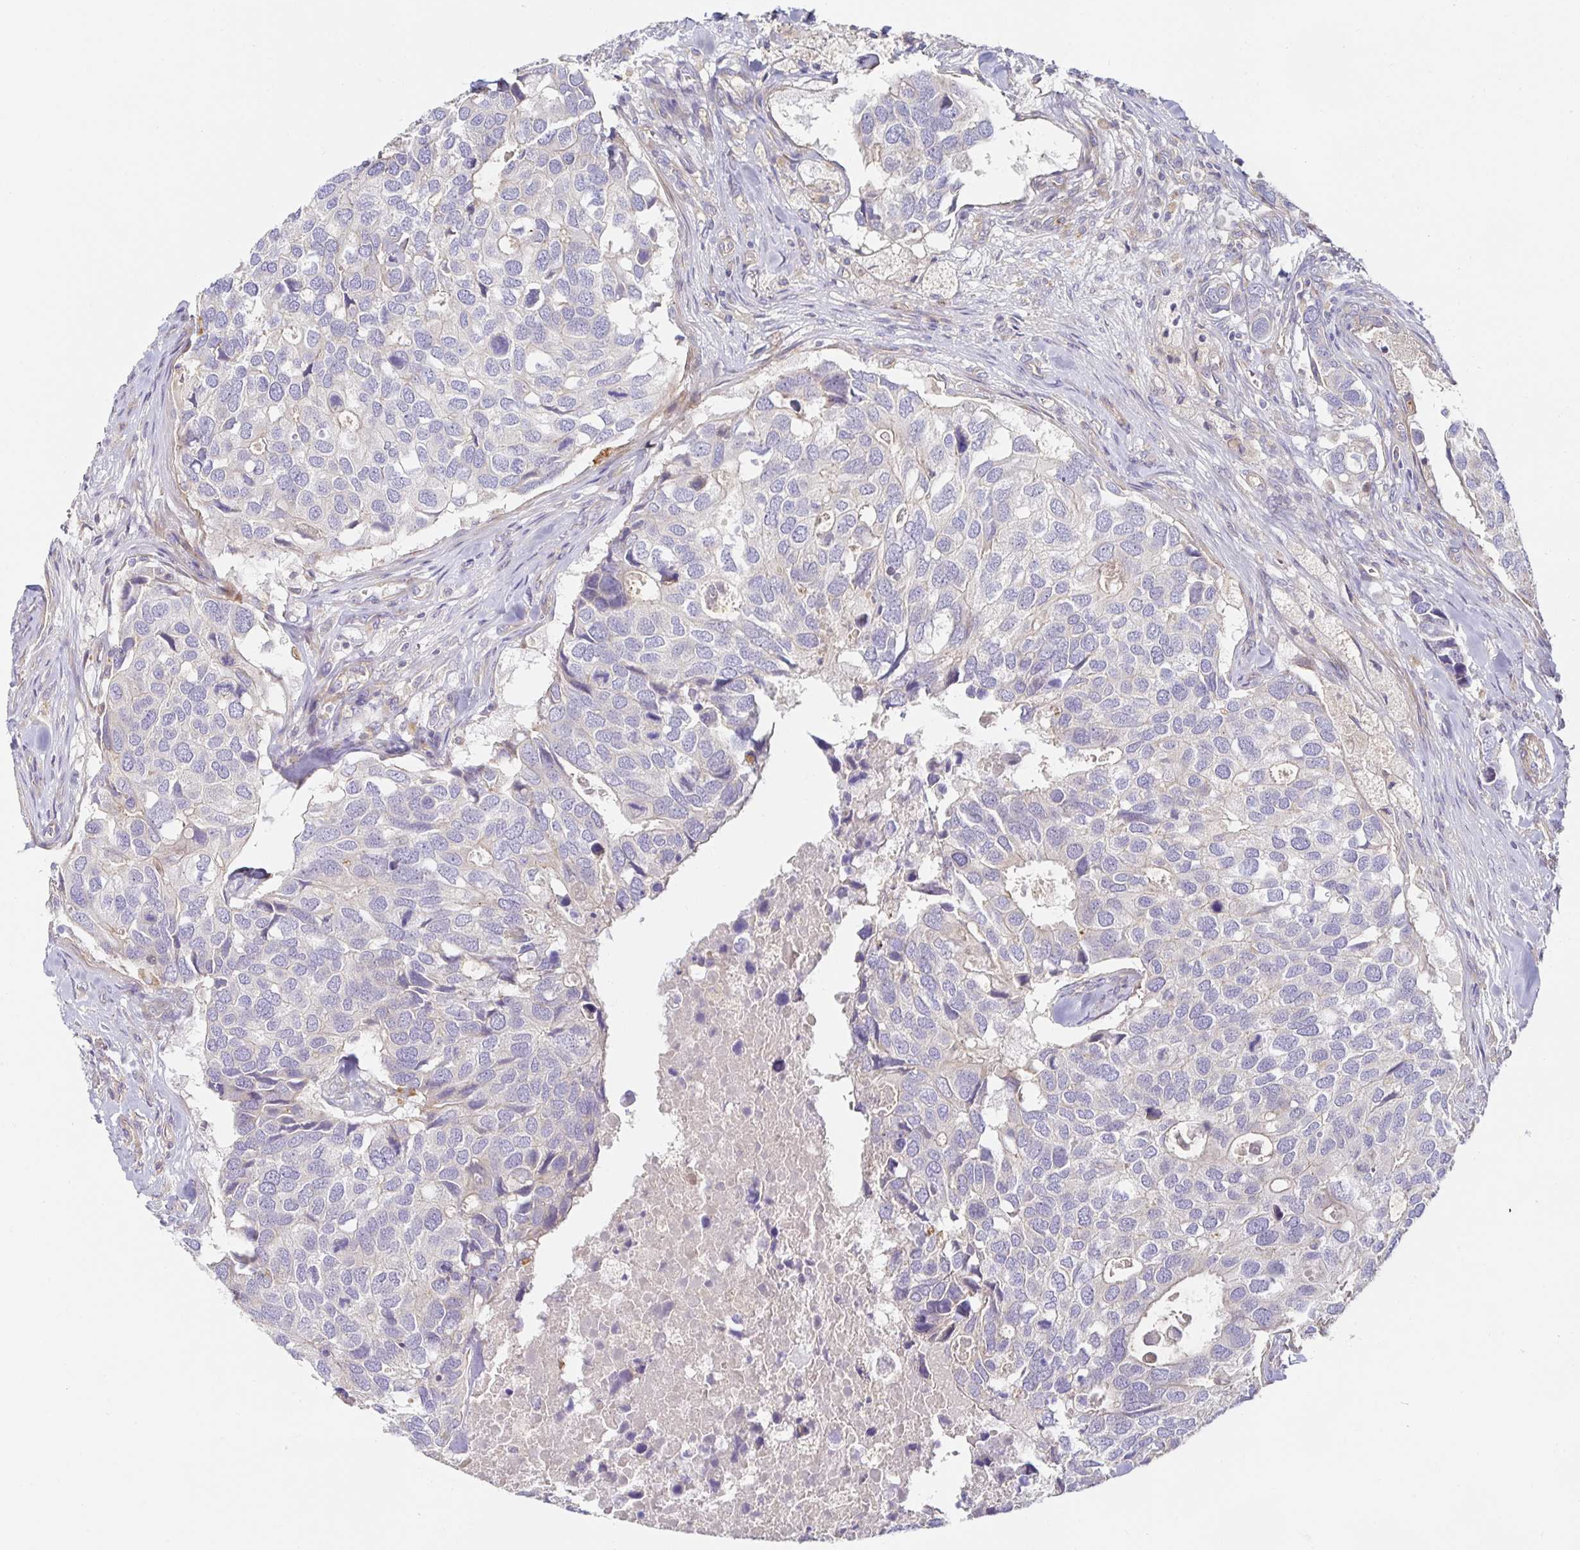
{"staining": {"intensity": "negative", "quantity": "none", "location": "none"}, "tissue": "breast cancer", "cell_type": "Tumor cells", "image_type": "cancer", "snomed": [{"axis": "morphology", "description": "Duct carcinoma"}, {"axis": "topography", "description": "Breast"}], "caption": "DAB immunohistochemical staining of breast cancer demonstrates no significant positivity in tumor cells.", "gene": "METTL22", "patient": {"sex": "female", "age": 83}}